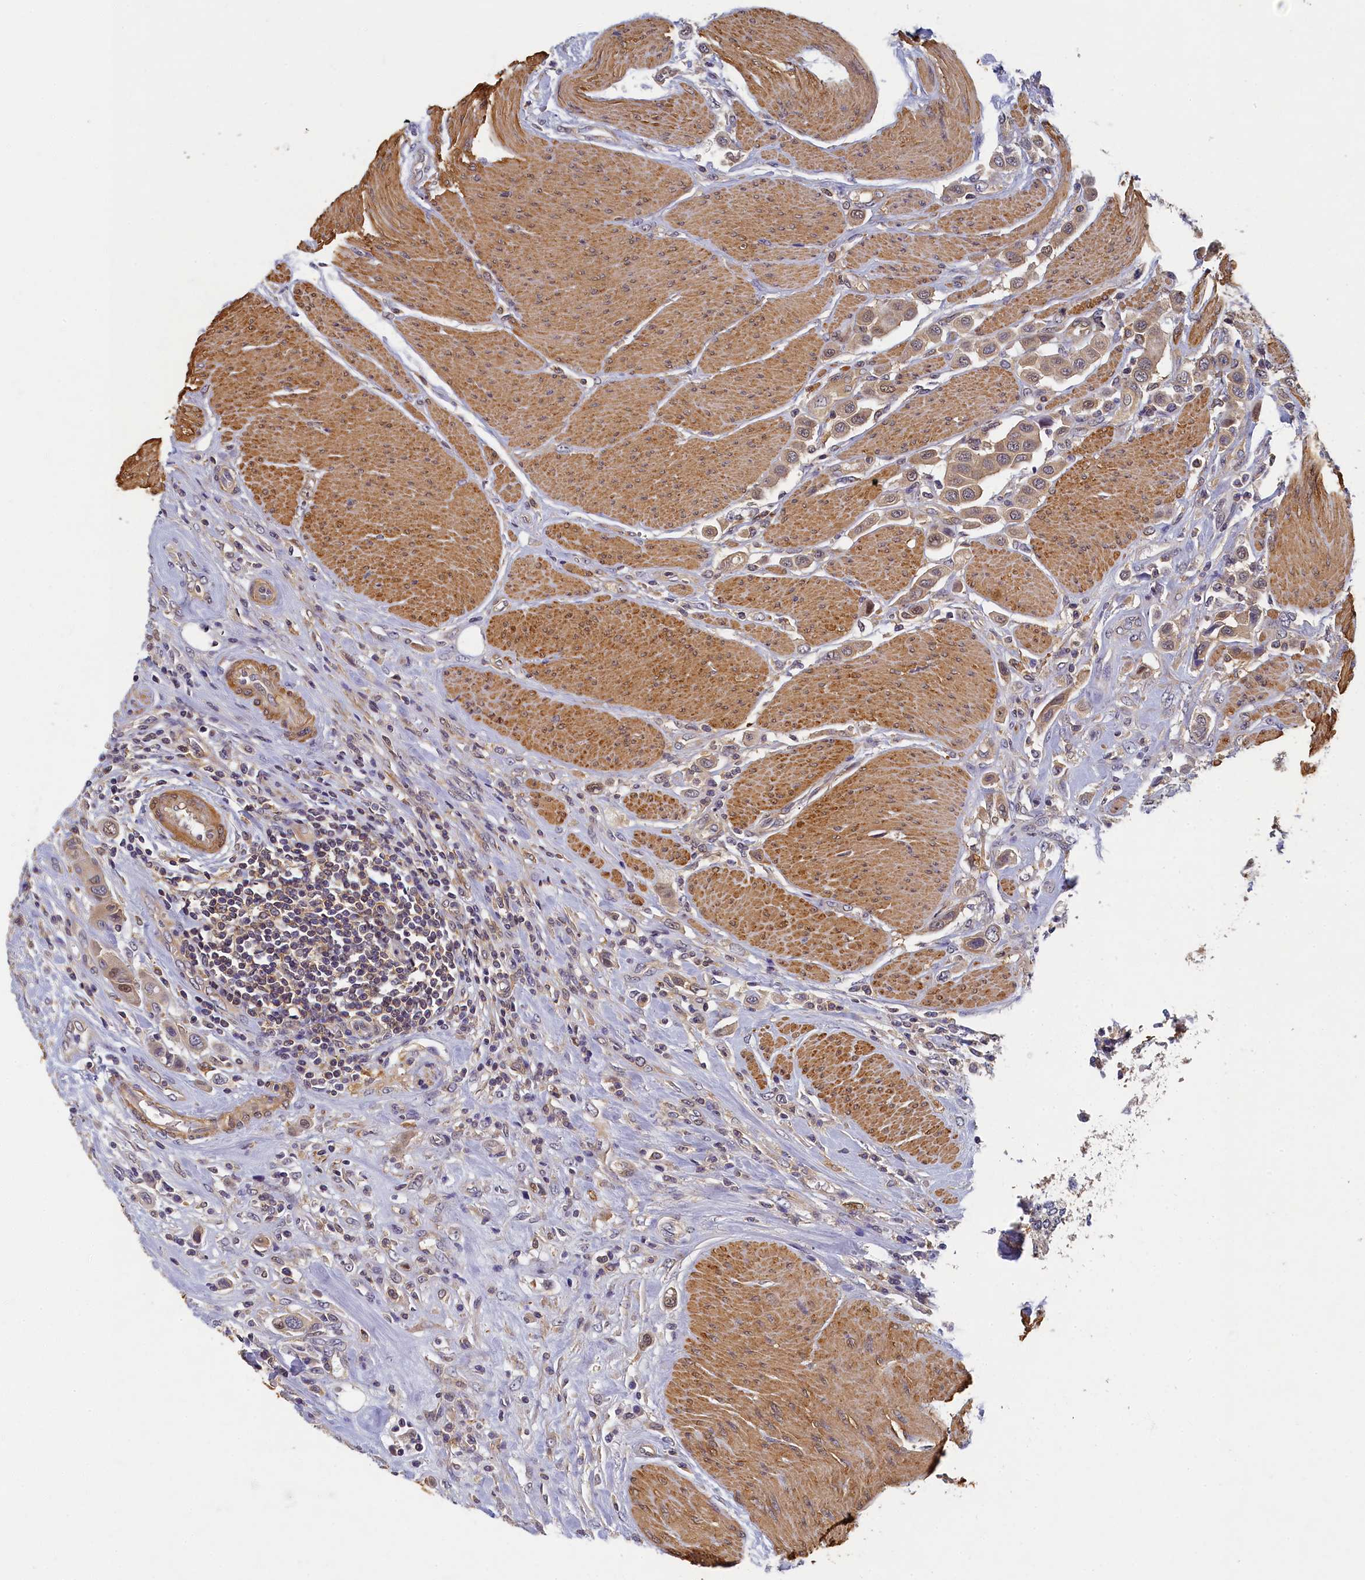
{"staining": {"intensity": "weak", "quantity": "<25%", "location": "cytoplasmic/membranous"}, "tissue": "urothelial cancer", "cell_type": "Tumor cells", "image_type": "cancer", "snomed": [{"axis": "morphology", "description": "Urothelial carcinoma, High grade"}, {"axis": "topography", "description": "Urinary bladder"}], "caption": "IHC image of urothelial cancer stained for a protein (brown), which shows no staining in tumor cells.", "gene": "TBCB", "patient": {"sex": "male", "age": 50}}